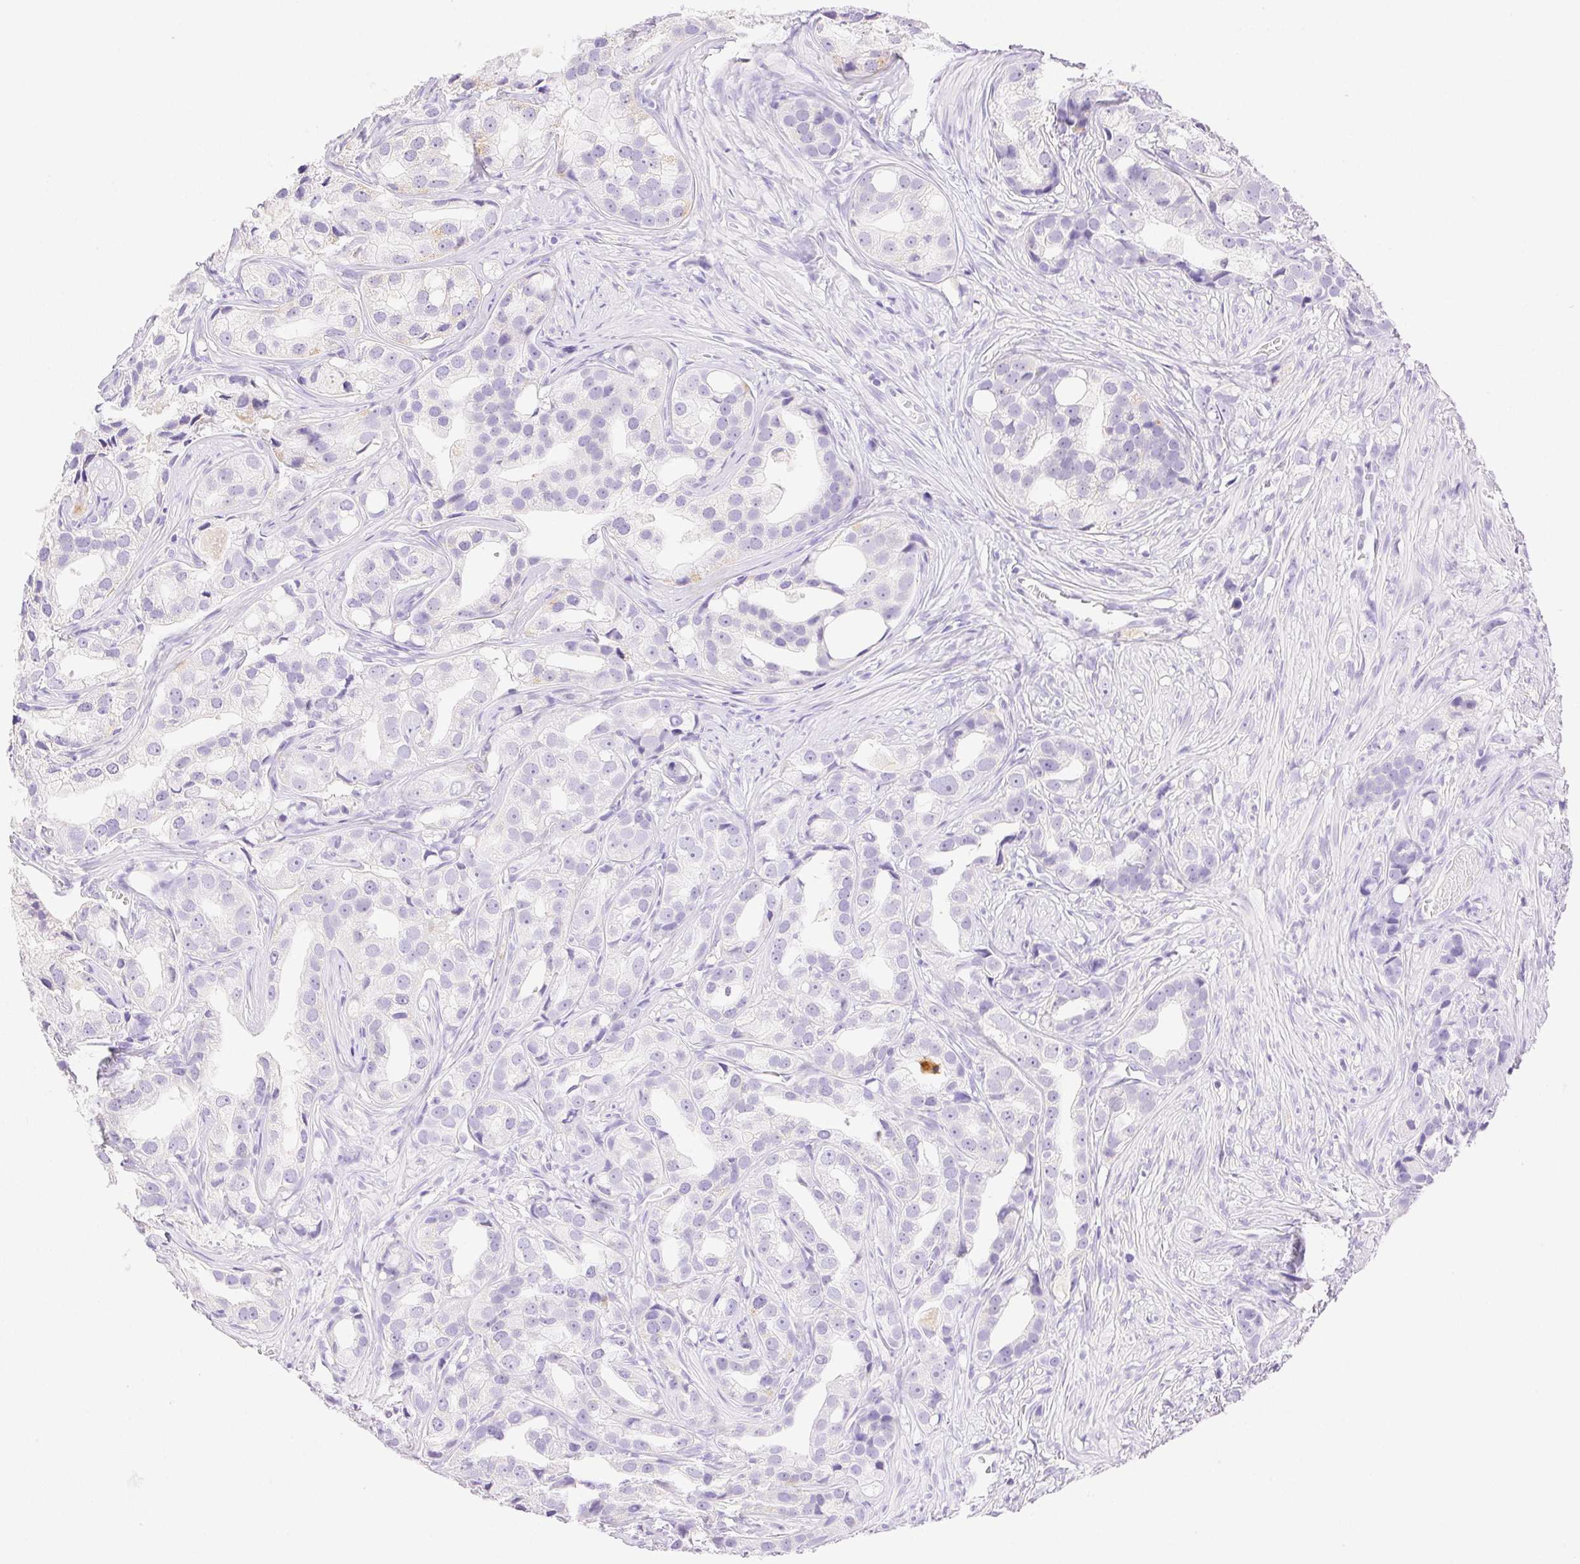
{"staining": {"intensity": "negative", "quantity": "none", "location": "none"}, "tissue": "prostate cancer", "cell_type": "Tumor cells", "image_type": "cancer", "snomed": [{"axis": "morphology", "description": "Adenocarcinoma, High grade"}, {"axis": "topography", "description": "Prostate"}], "caption": "Protein analysis of adenocarcinoma (high-grade) (prostate) reveals no significant expression in tumor cells.", "gene": "SPACA4", "patient": {"sex": "male", "age": 75}}